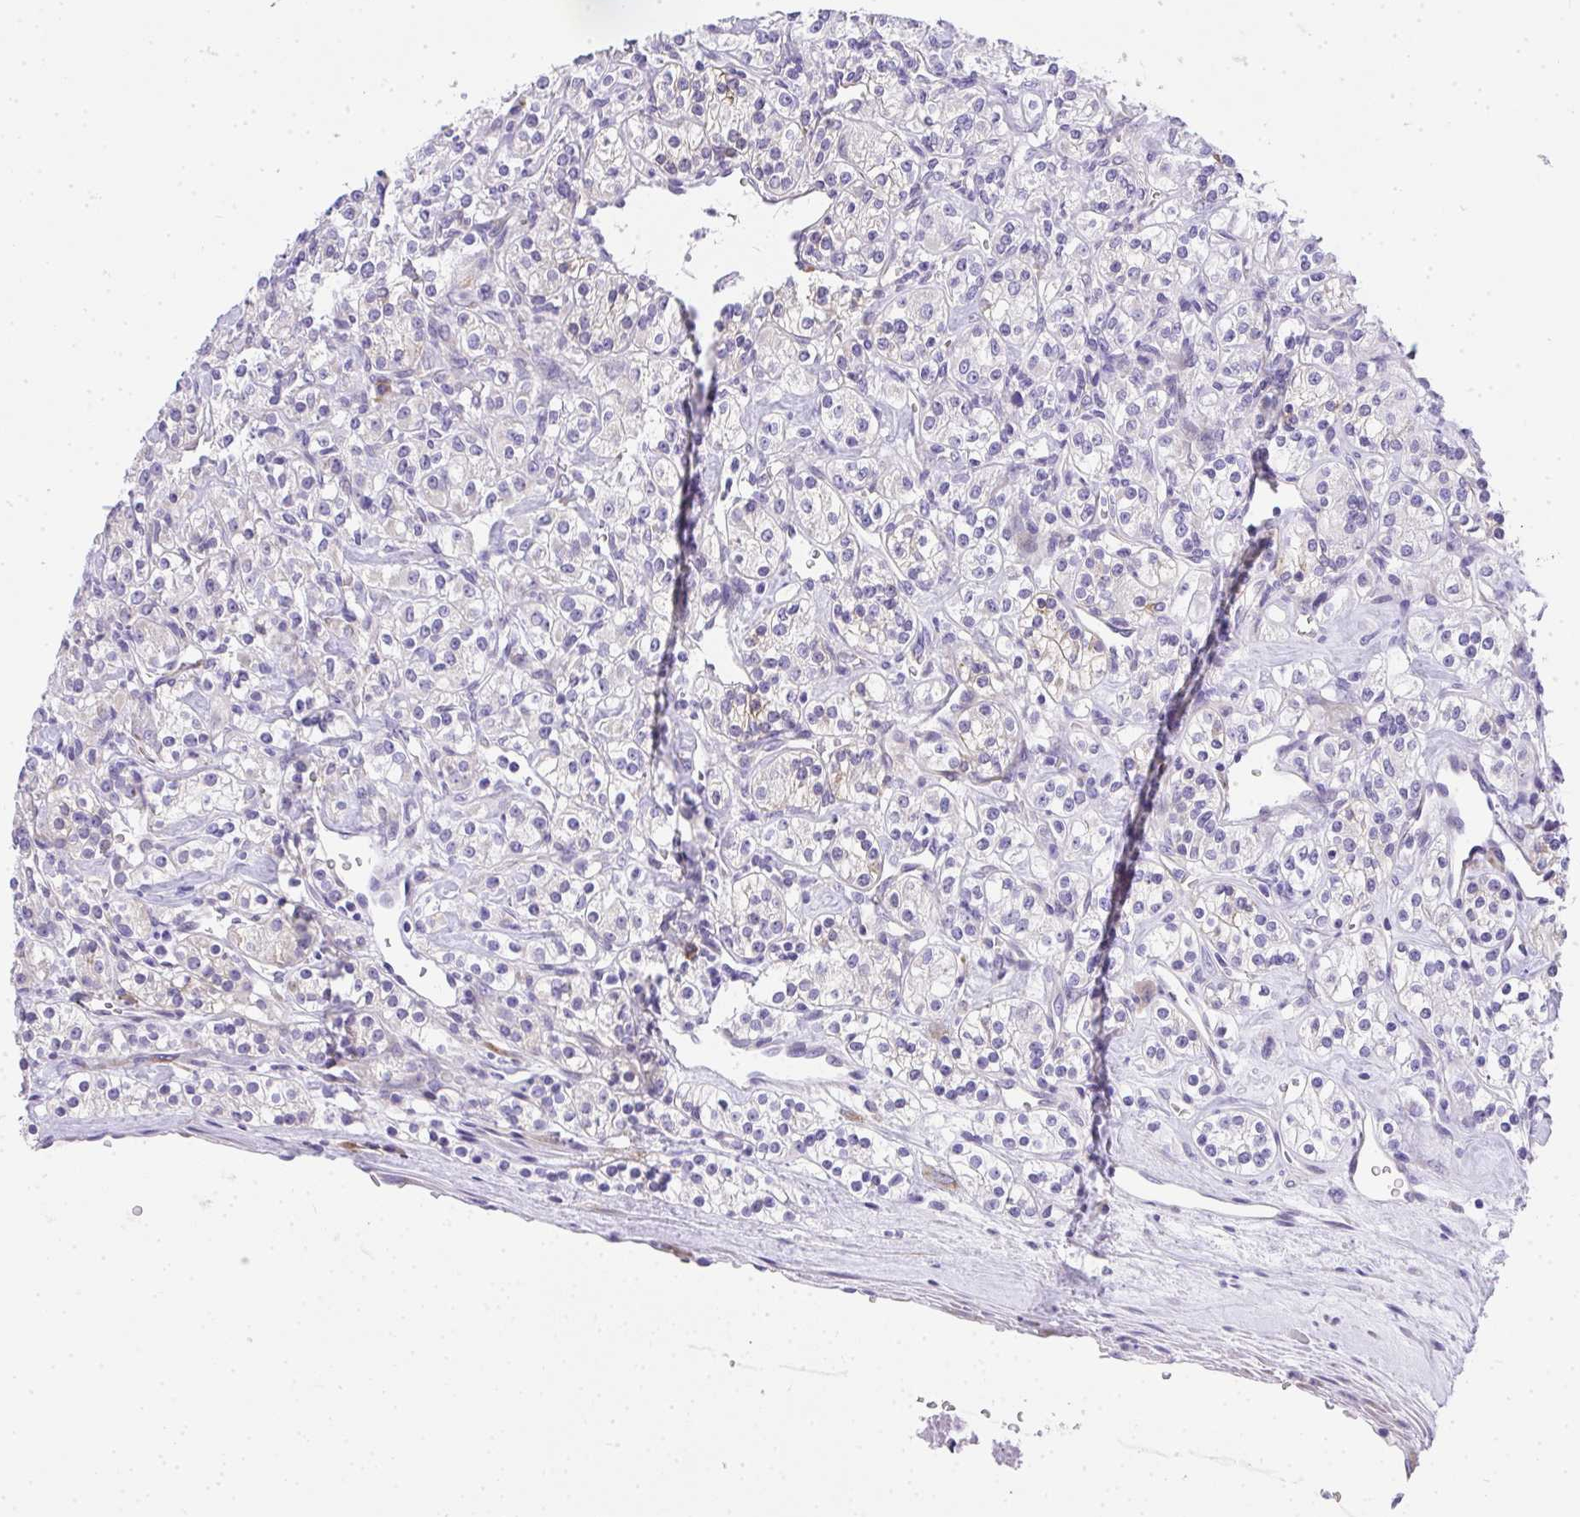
{"staining": {"intensity": "negative", "quantity": "none", "location": "none"}, "tissue": "renal cancer", "cell_type": "Tumor cells", "image_type": "cancer", "snomed": [{"axis": "morphology", "description": "Adenocarcinoma, NOS"}, {"axis": "topography", "description": "Kidney"}], "caption": "Immunohistochemical staining of renal cancer (adenocarcinoma) reveals no significant positivity in tumor cells.", "gene": "ADRA2C", "patient": {"sex": "male", "age": 77}}